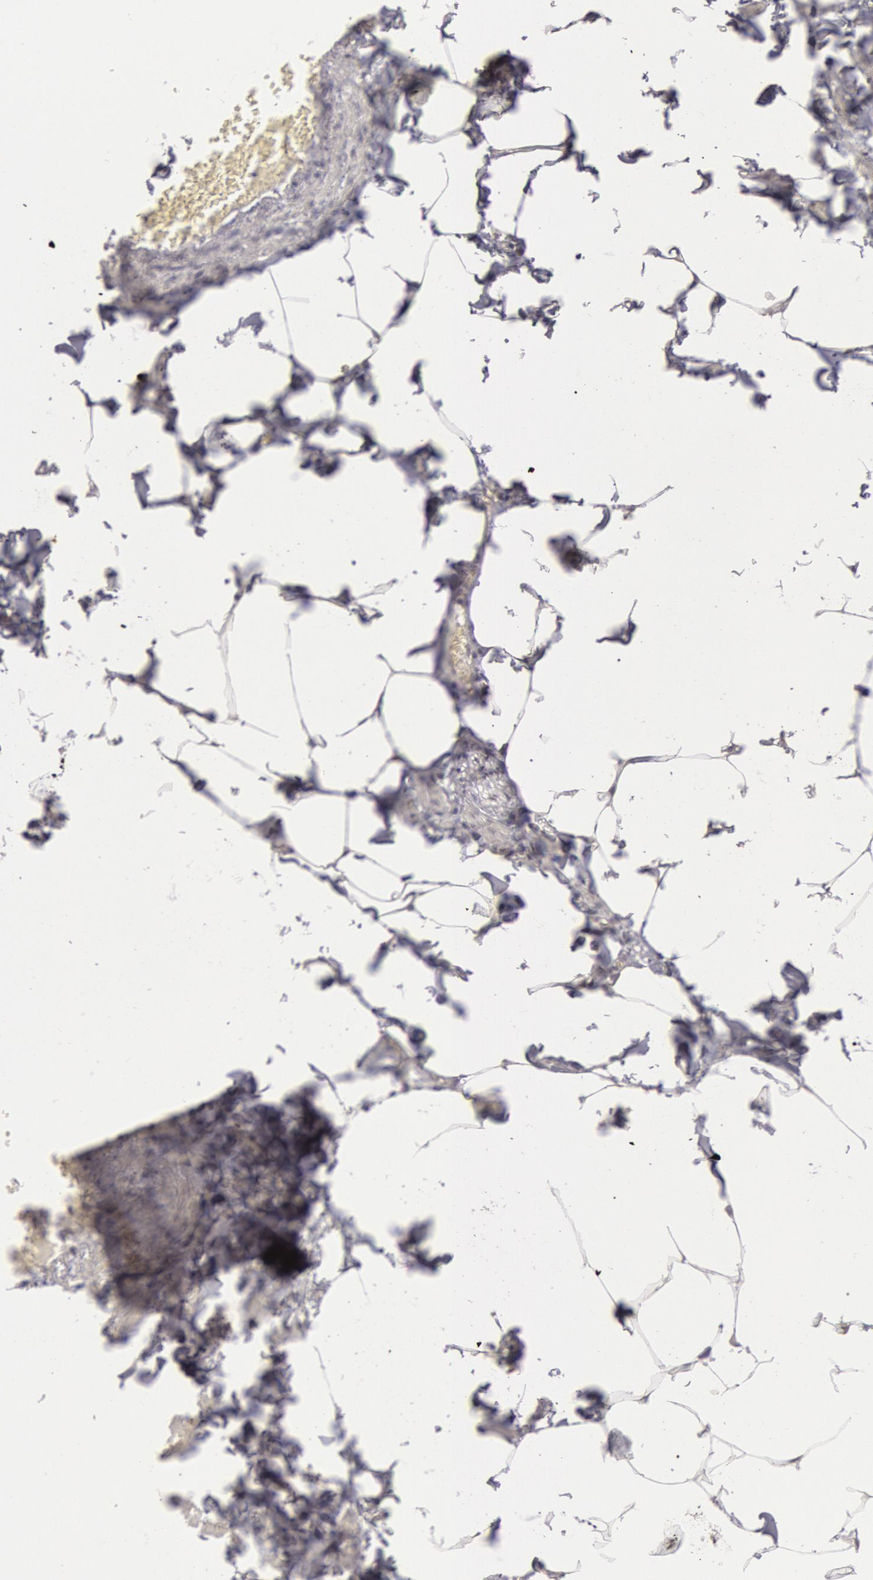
{"staining": {"intensity": "negative", "quantity": "none", "location": "none"}, "tissue": "adipose tissue", "cell_type": "Adipocytes", "image_type": "normal", "snomed": [{"axis": "morphology", "description": "Normal tissue, NOS"}, {"axis": "topography", "description": "Vascular tissue"}], "caption": "Photomicrograph shows no significant protein positivity in adipocytes of benign adipose tissue.", "gene": "RIMBP3B", "patient": {"sex": "male", "age": 41}}